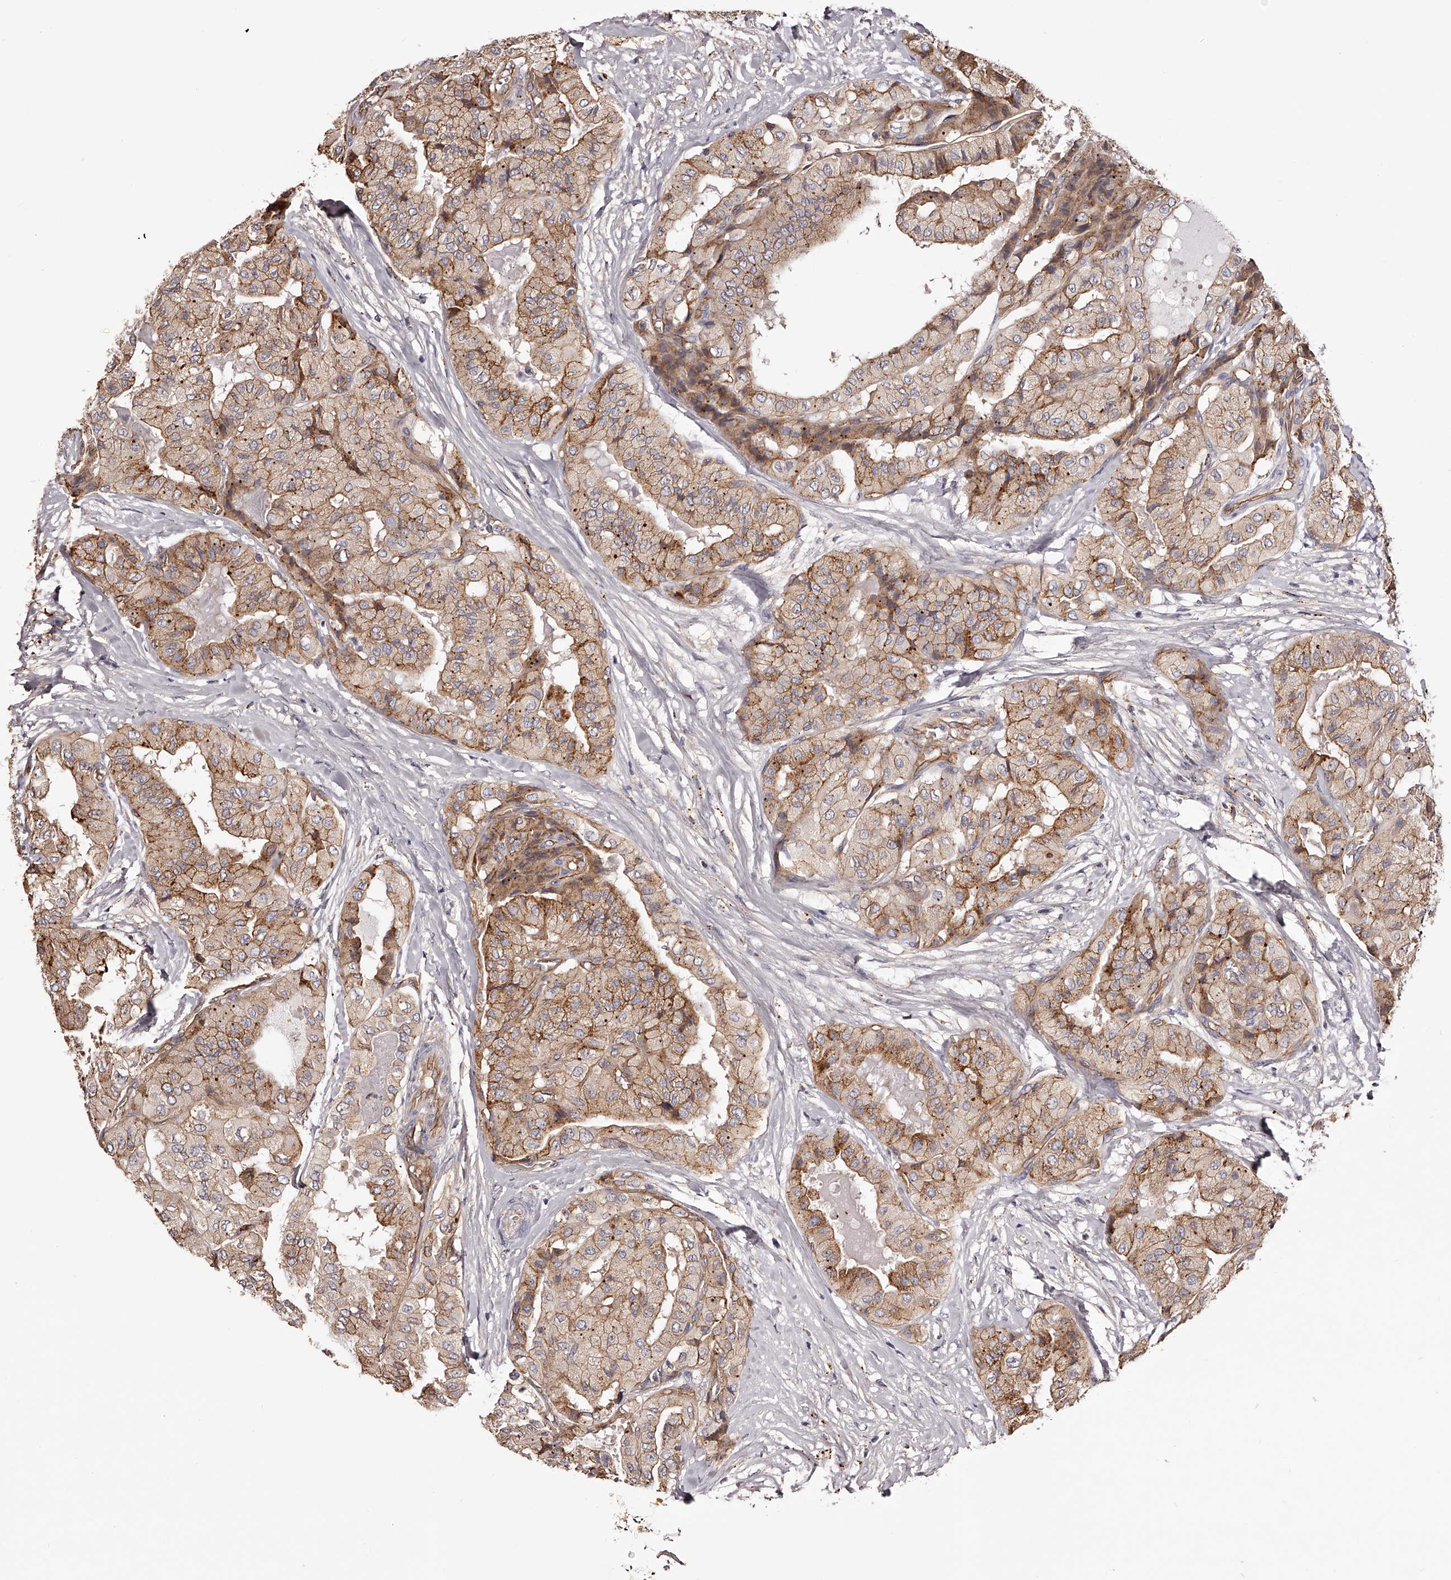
{"staining": {"intensity": "moderate", "quantity": ">75%", "location": "cytoplasmic/membranous"}, "tissue": "thyroid cancer", "cell_type": "Tumor cells", "image_type": "cancer", "snomed": [{"axis": "morphology", "description": "Papillary adenocarcinoma, NOS"}, {"axis": "topography", "description": "Thyroid gland"}], "caption": "An image of thyroid papillary adenocarcinoma stained for a protein shows moderate cytoplasmic/membranous brown staining in tumor cells.", "gene": "LTV1", "patient": {"sex": "female", "age": 59}}